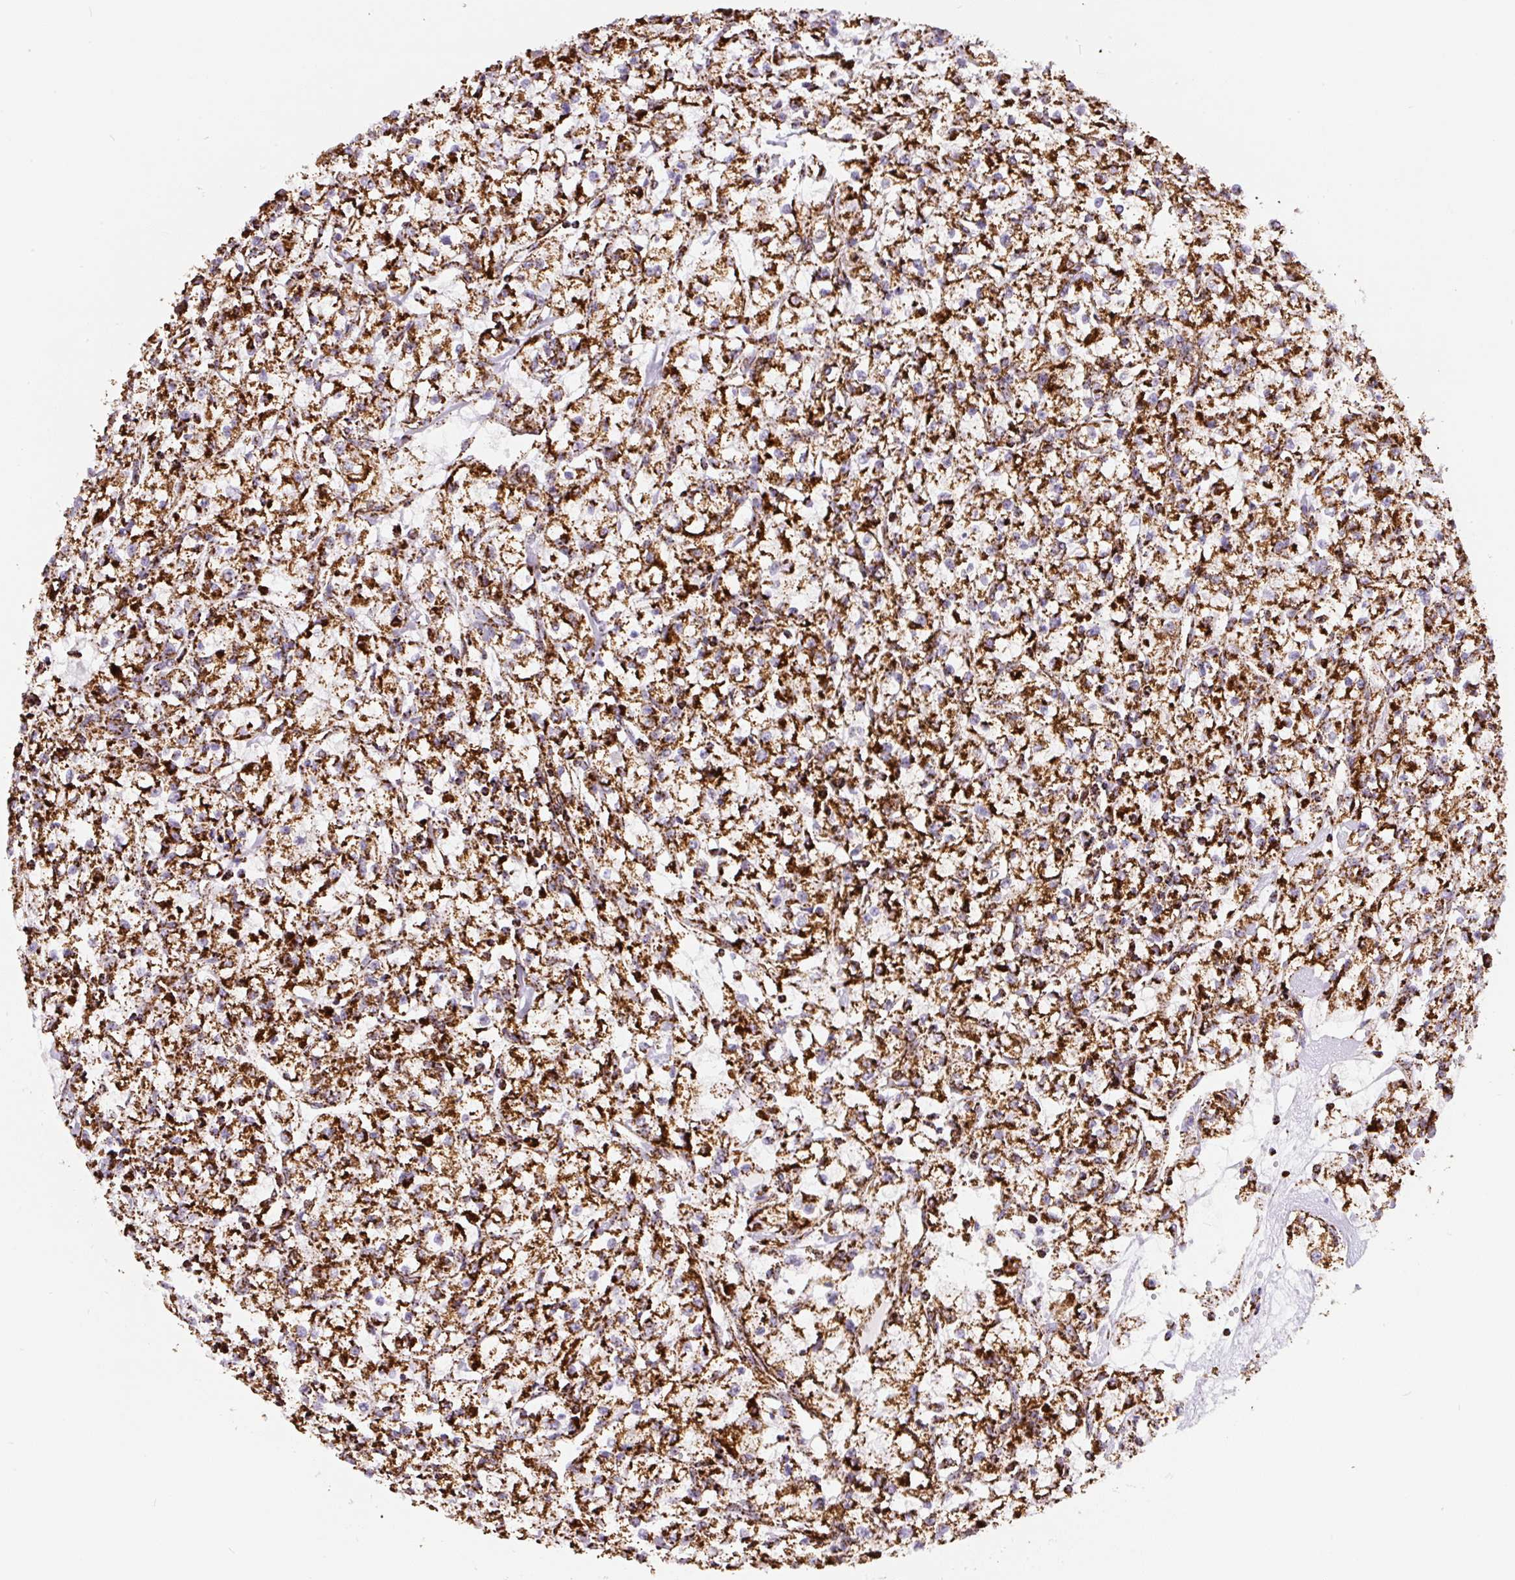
{"staining": {"intensity": "strong", "quantity": ">75%", "location": "cytoplasmic/membranous"}, "tissue": "renal cancer", "cell_type": "Tumor cells", "image_type": "cancer", "snomed": [{"axis": "morphology", "description": "Adenocarcinoma, NOS"}, {"axis": "topography", "description": "Kidney"}], "caption": "Approximately >75% of tumor cells in adenocarcinoma (renal) reveal strong cytoplasmic/membranous protein positivity as visualized by brown immunohistochemical staining.", "gene": "ATP5F1A", "patient": {"sex": "female", "age": 59}}